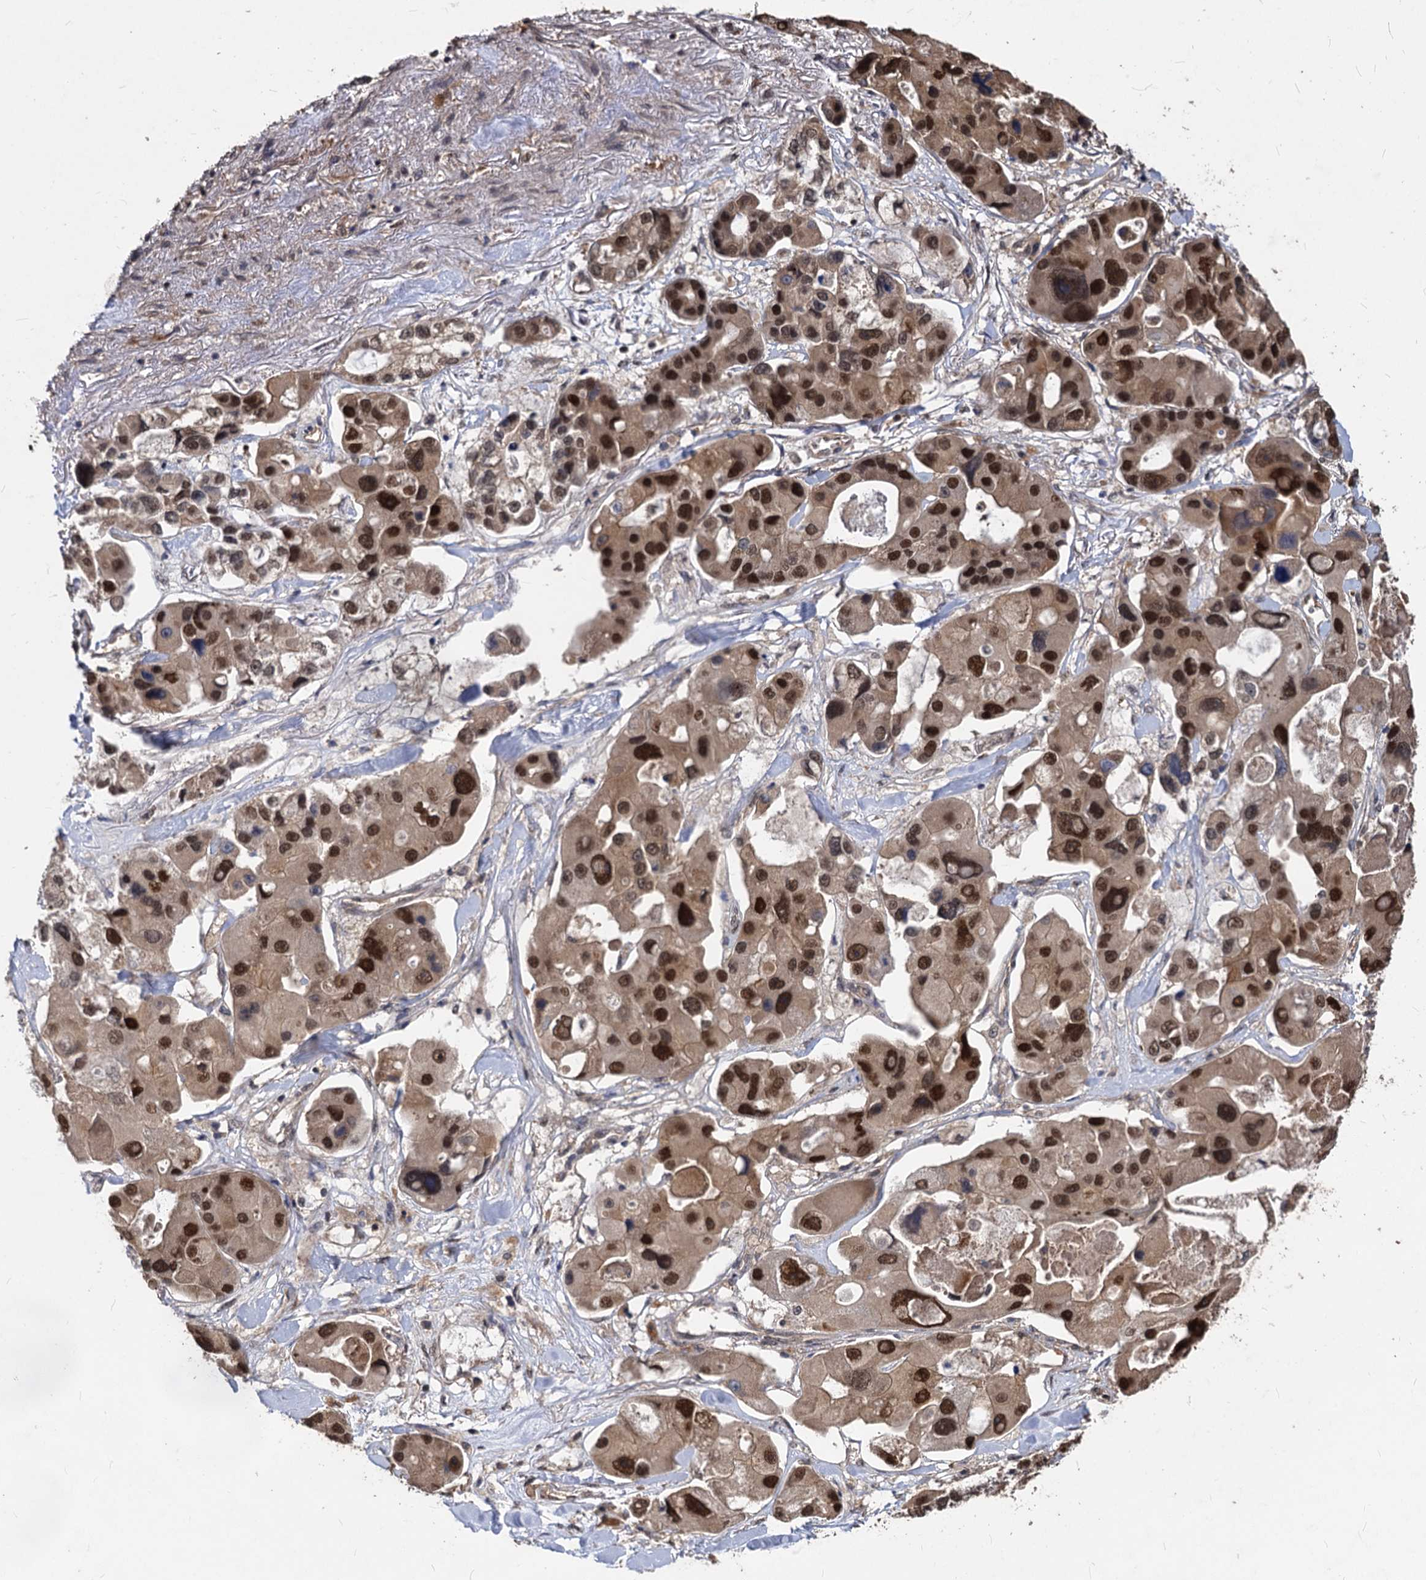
{"staining": {"intensity": "strong", "quantity": ">75%", "location": "nuclear"}, "tissue": "lung cancer", "cell_type": "Tumor cells", "image_type": "cancer", "snomed": [{"axis": "morphology", "description": "Adenocarcinoma, NOS"}, {"axis": "topography", "description": "Lung"}], "caption": "Protein analysis of adenocarcinoma (lung) tissue reveals strong nuclear positivity in about >75% of tumor cells.", "gene": "VPS51", "patient": {"sex": "female", "age": 54}}